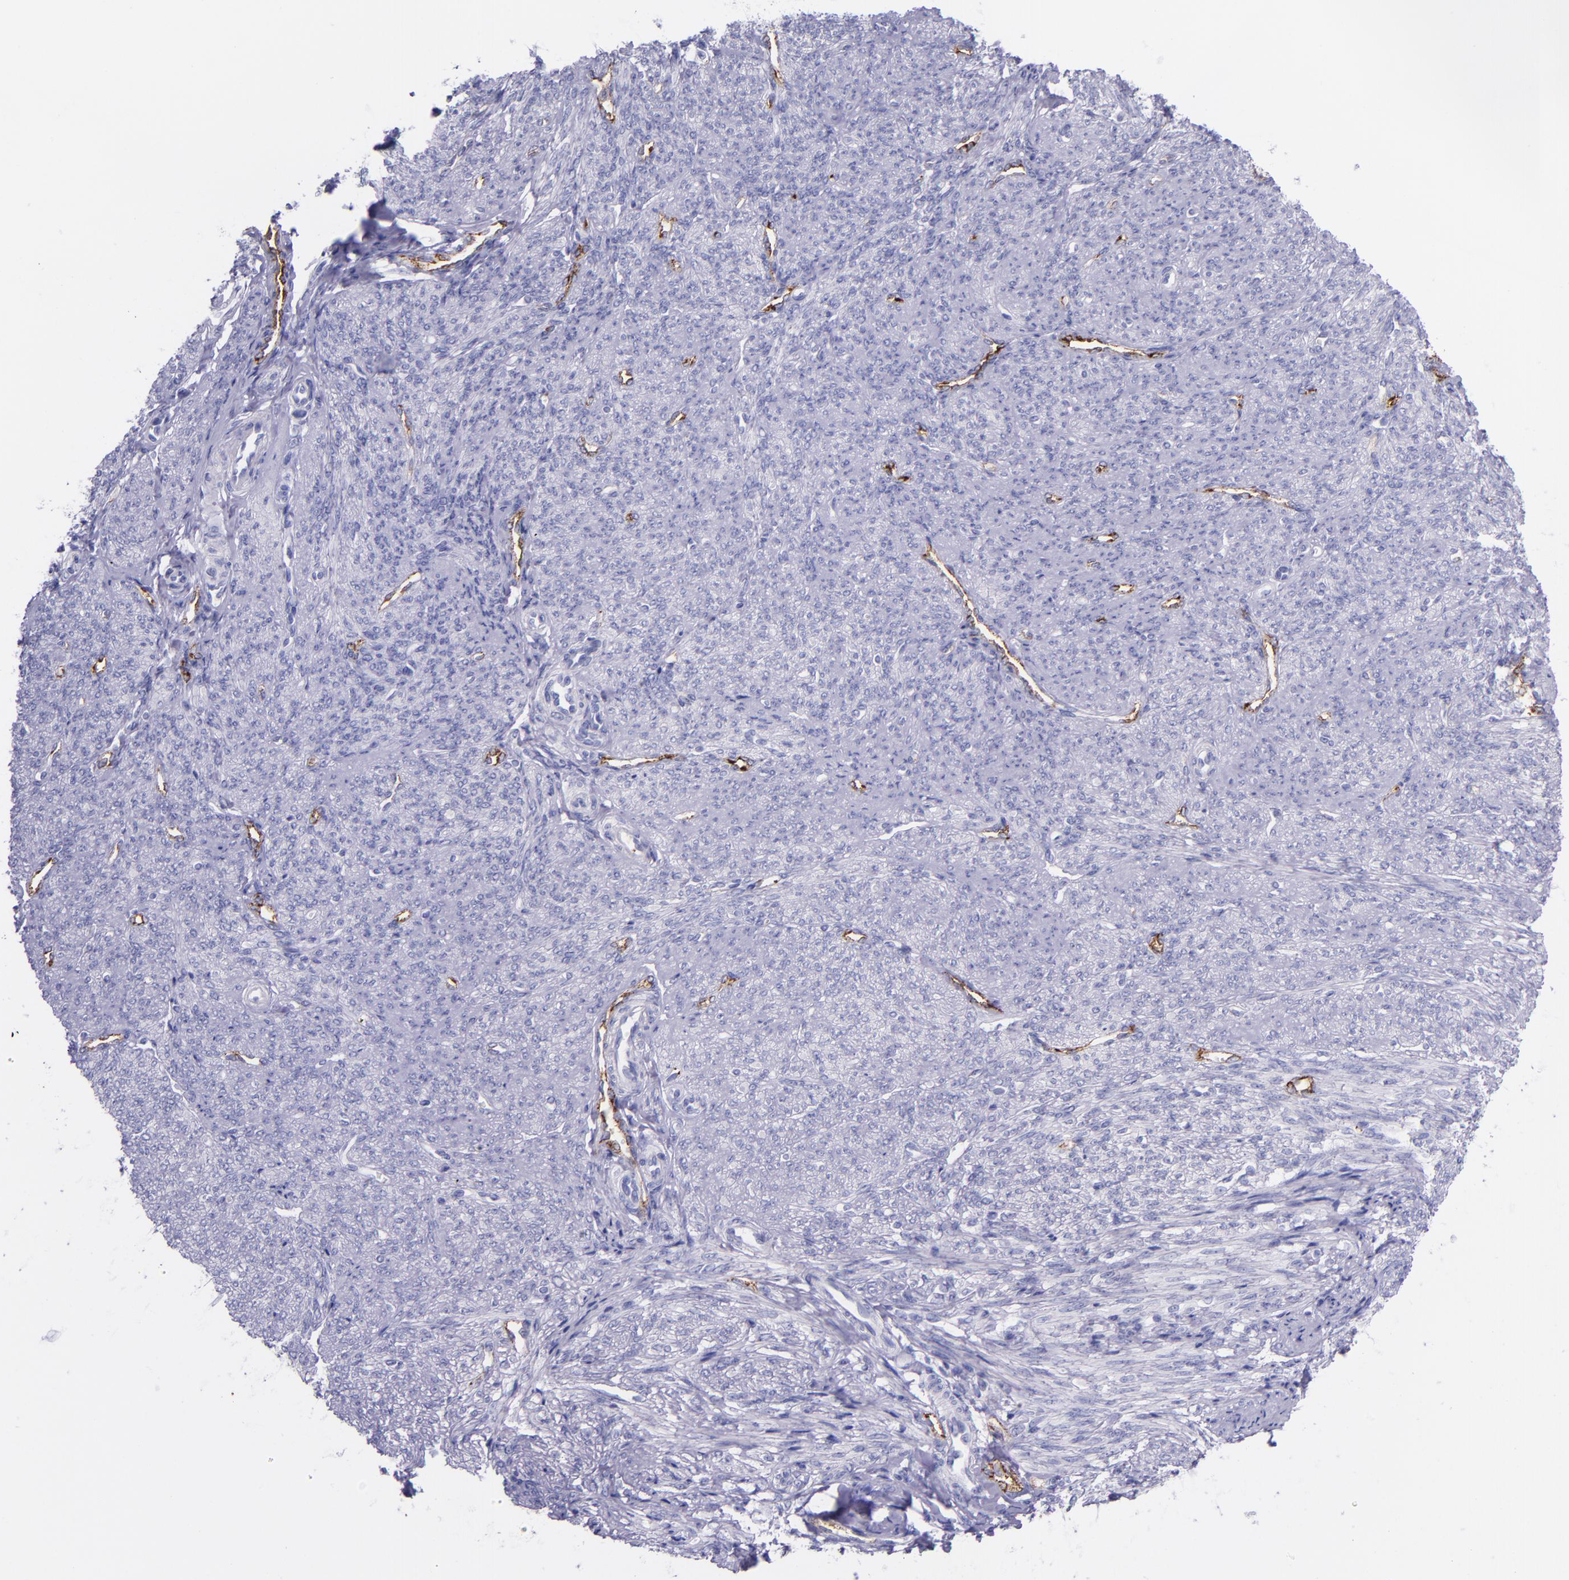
{"staining": {"intensity": "negative", "quantity": "none", "location": "none"}, "tissue": "smooth muscle", "cell_type": "Smooth muscle cells", "image_type": "normal", "snomed": [{"axis": "morphology", "description": "Normal tissue, NOS"}, {"axis": "topography", "description": "Cervix"}, {"axis": "topography", "description": "Endometrium"}], "caption": "Immunohistochemistry photomicrograph of benign smooth muscle: smooth muscle stained with DAB demonstrates no significant protein staining in smooth muscle cells.", "gene": "SELE", "patient": {"sex": "female", "age": 65}}